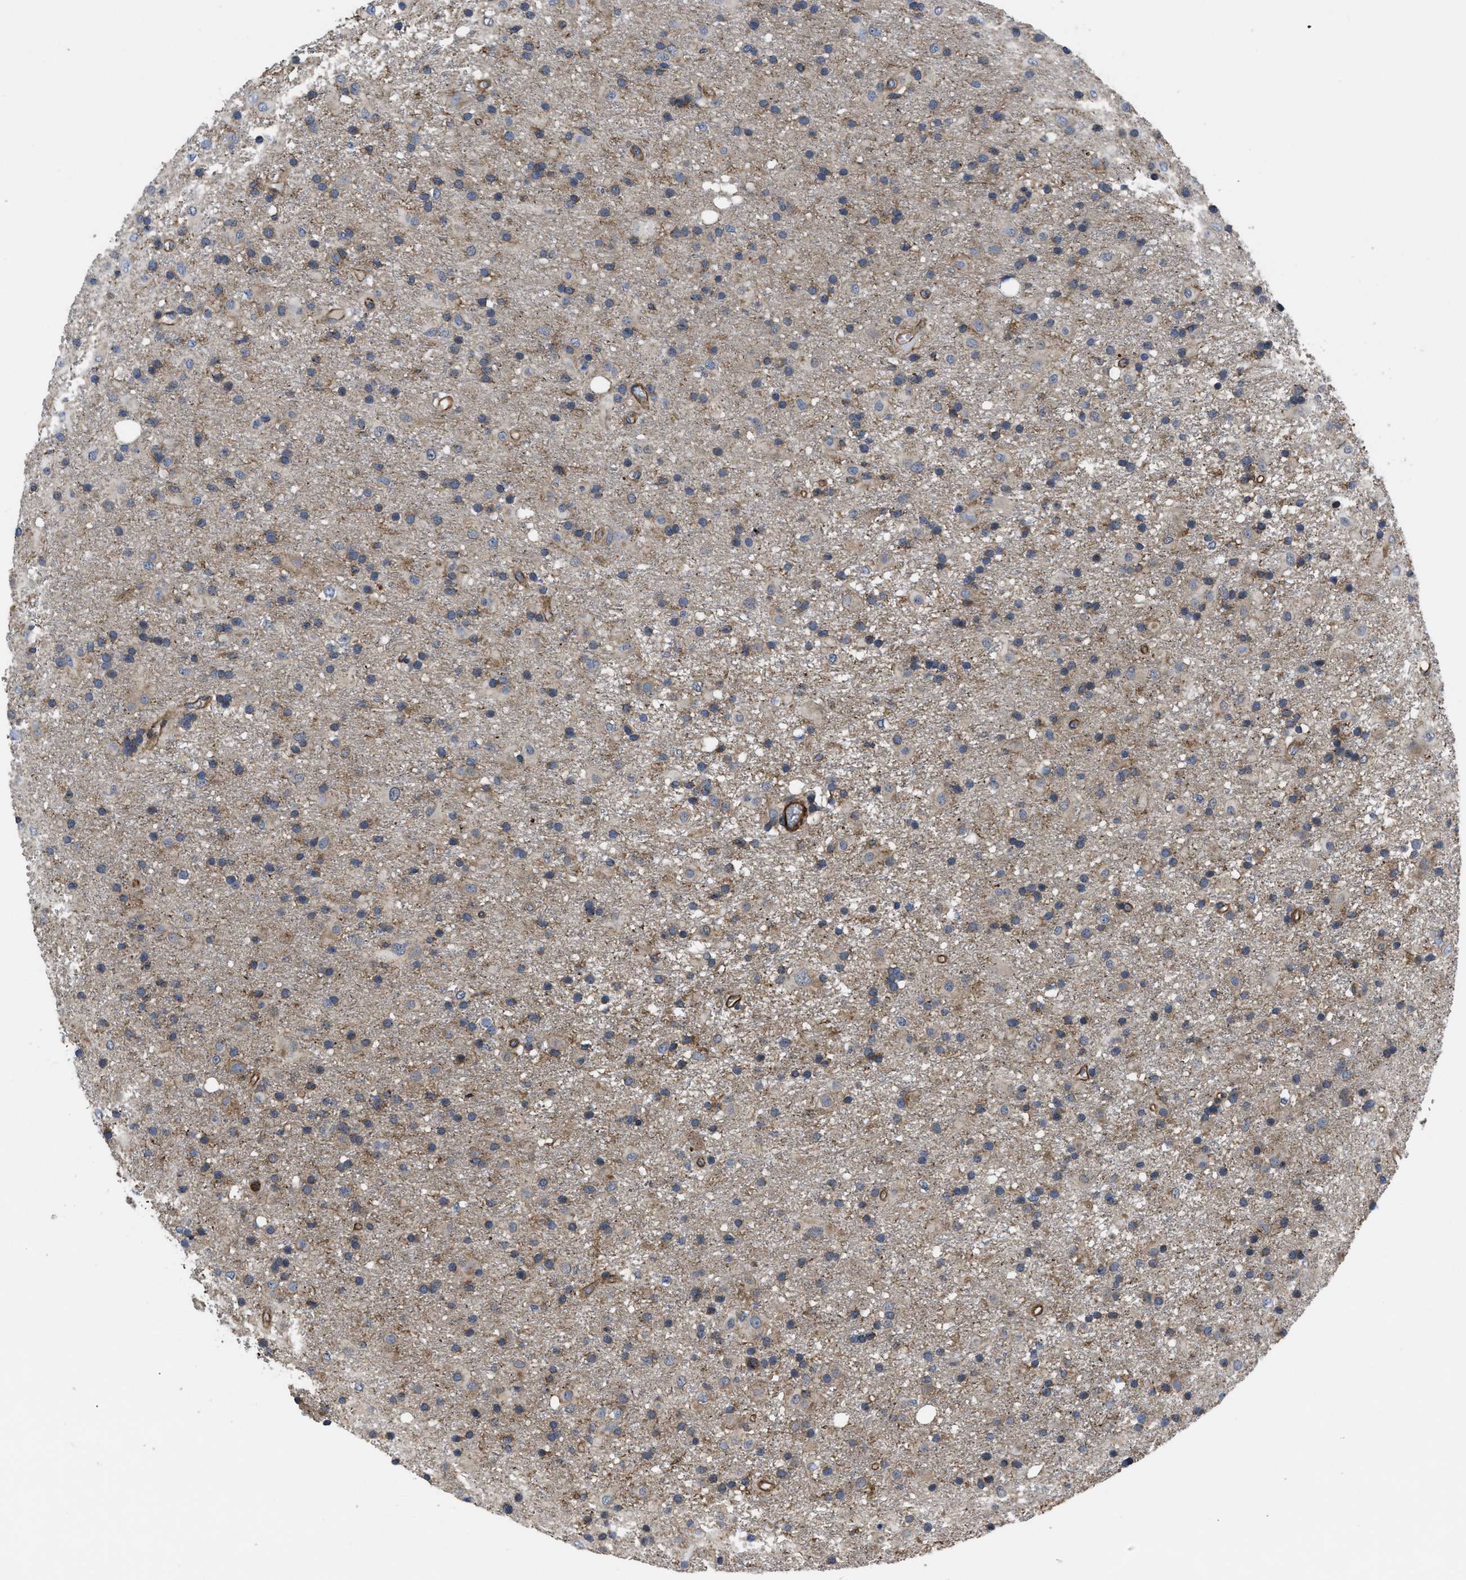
{"staining": {"intensity": "moderate", "quantity": ">75%", "location": "cytoplasmic/membranous"}, "tissue": "glioma", "cell_type": "Tumor cells", "image_type": "cancer", "snomed": [{"axis": "morphology", "description": "Glioma, malignant, Low grade"}, {"axis": "topography", "description": "Brain"}], "caption": "Immunohistochemical staining of low-grade glioma (malignant) exhibits moderate cytoplasmic/membranous protein positivity in about >75% of tumor cells.", "gene": "SCUBE2", "patient": {"sex": "male", "age": 65}}